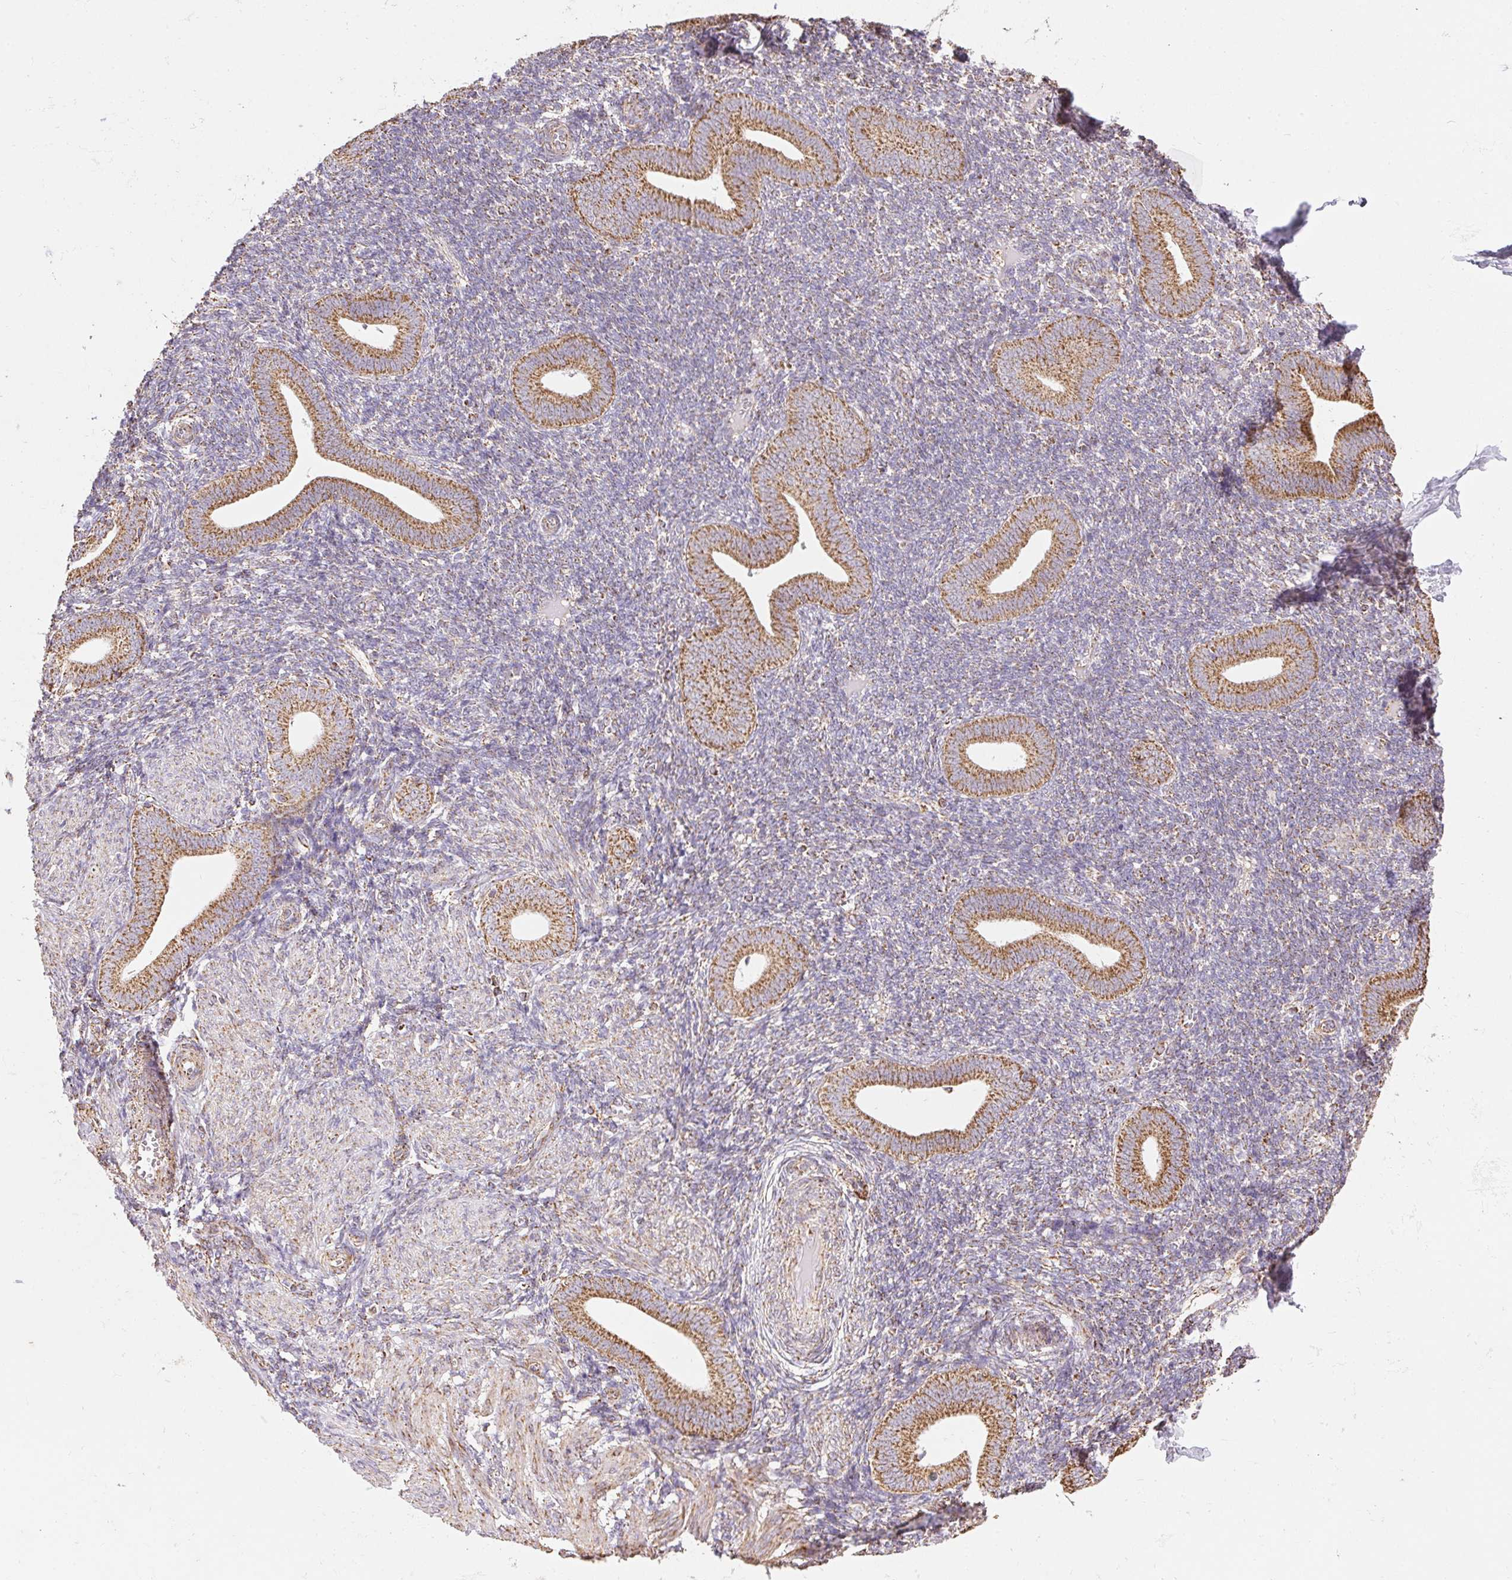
{"staining": {"intensity": "weak", "quantity": "25%-75%", "location": "cytoplasmic/membranous"}, "tissue": "endometrium", "cell_type": "Cells in endometrial stroma", "image_type": "normal", "snomed": [{"axis": "morphology", "description": "Normal tissue, NOS"}, {"axis": "topography", "description": "Endometrium"}], "caption": "This is a photomicrograph of IHC staining of normal endometrium, which shows weak positivity in the cytoplasmic/membranous of cells in endometrial stroma.", "gene": "MAPK11", "patient": {"sex": "female", "age": 25}}